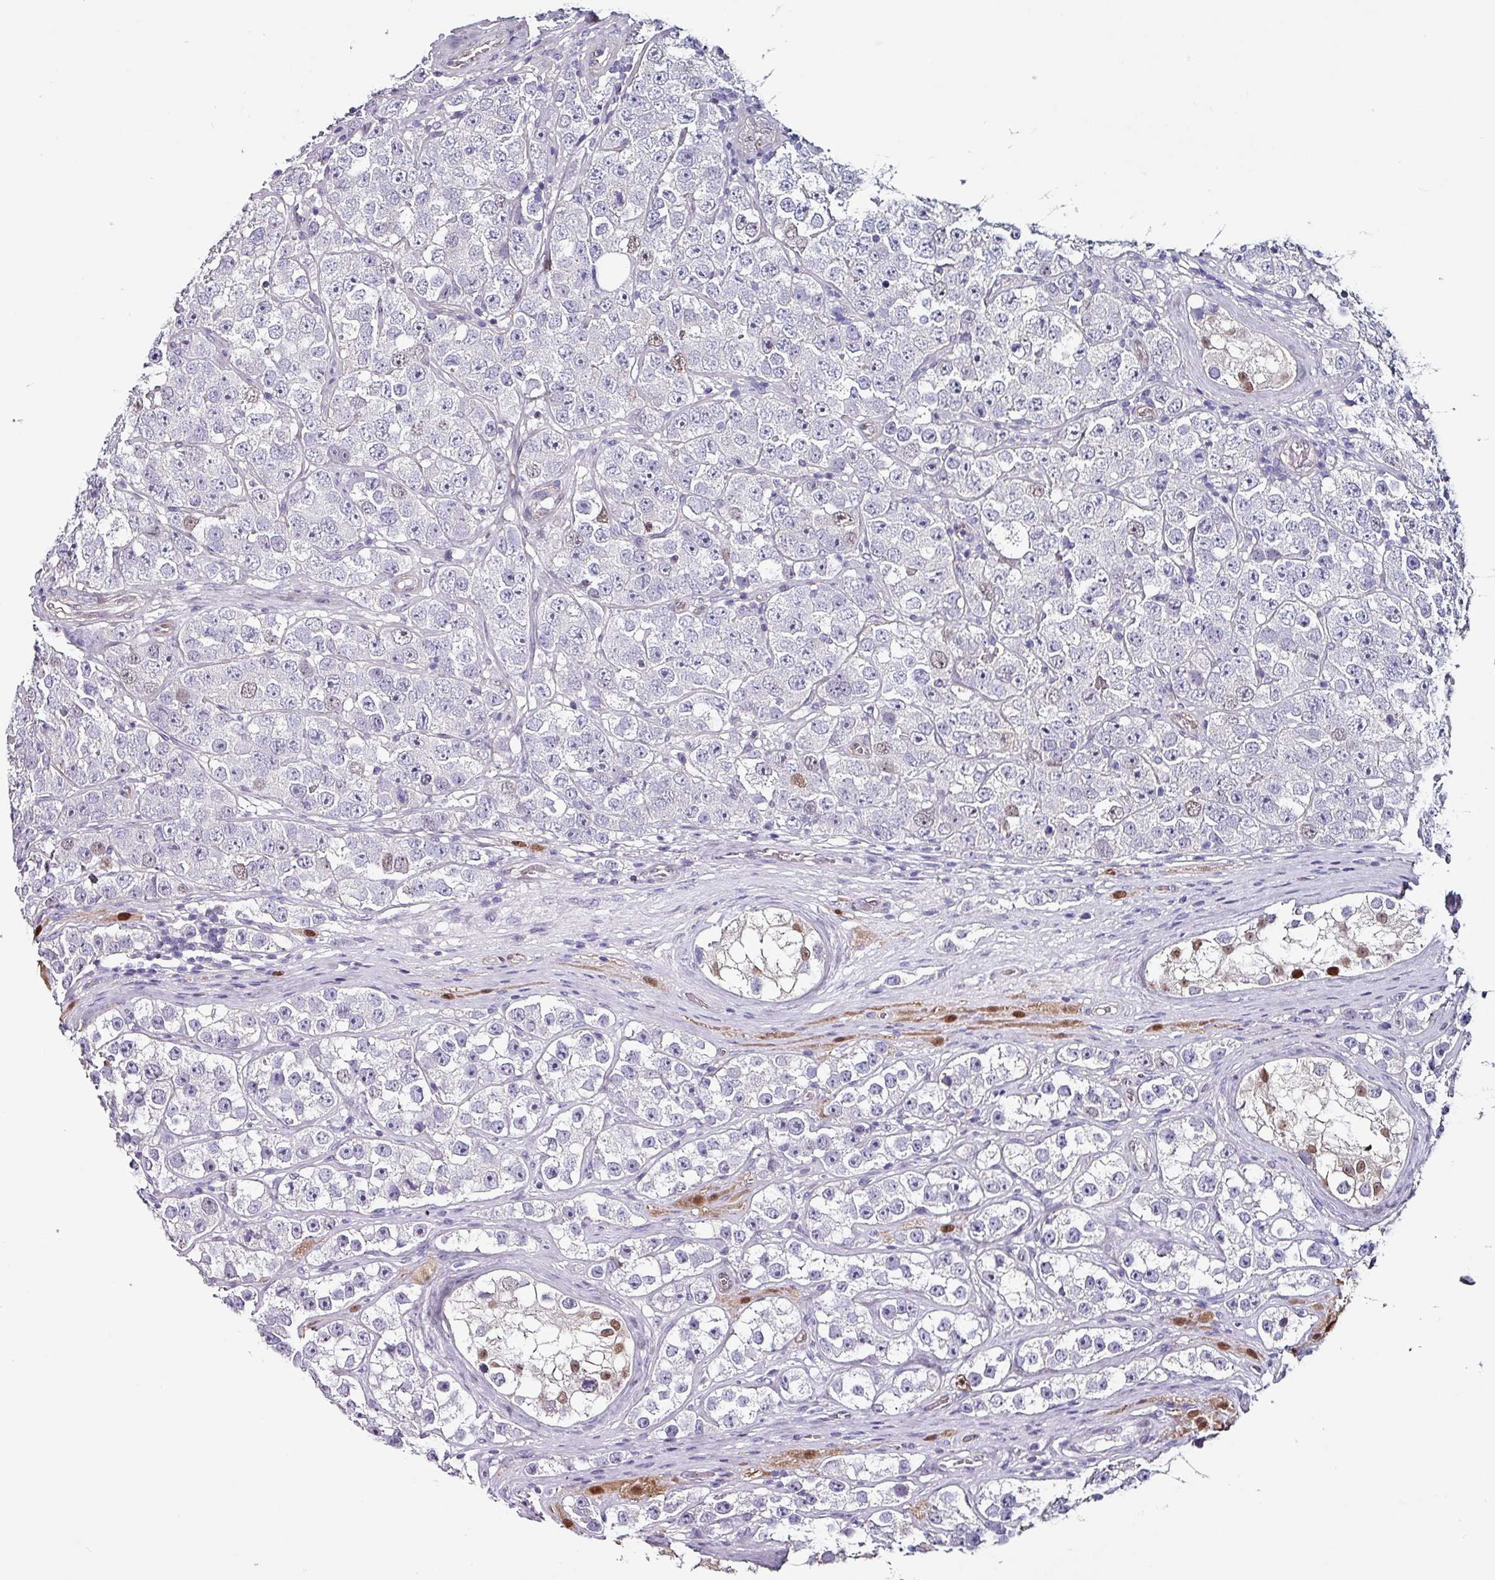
{"staining": {"intensity": "negative", "quantity": "none", "location": "none"}, "tissue": "testis cancer", "cell_type": "Tumor cells", "image_type": "cancer", "snomed": [{"axis": "morphology", "description": "Seminoma, NOS"}, {"axis": "topography", "description": "Testis"}], "caption": "IHC of human testis seminoma displays no expression in tumor cells.", "gene": "ZNF816-ZNF321P", "patient": {"sex": "male", "age": 28}}